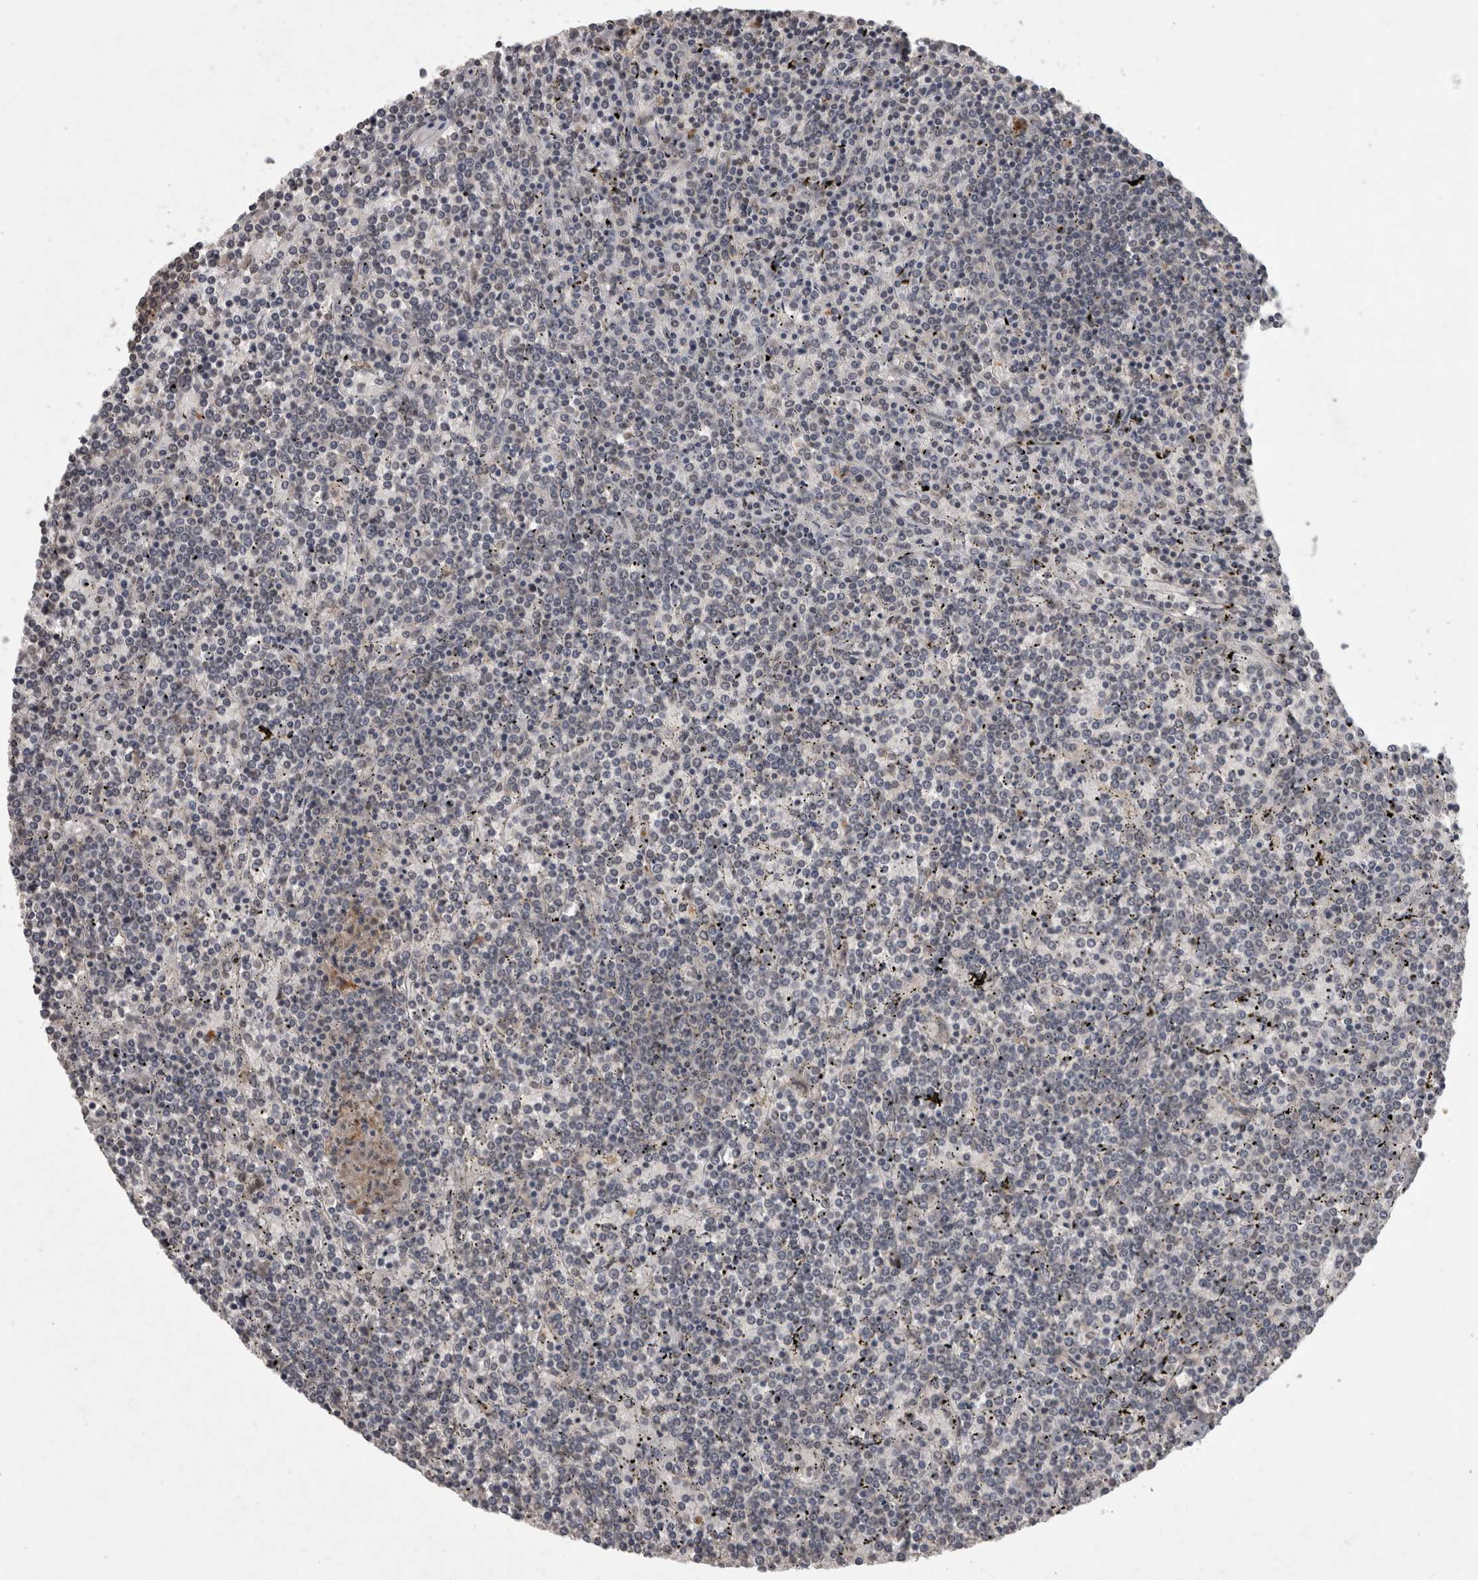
{"staining": {"intensity": "weak", "quantity": "<25%", "location": "cytoplasmic/membranous,nuclear"}, "tissue": "lymphoma", "cell_type": "Tumor cells", "image_type": "cancer", "snomed": [{"axis": "morphology", "description": "Malignant lymphoma, non-Hodgkin's type, Low grade"}, {"axis": "topography", "description": "Spleen"}], "caption": "Histopathology image shows no protein staining in tumor cells of lymphoma tissue.", "gene": "RHPN1", "patient": {"sex": "female", "age": 19}}